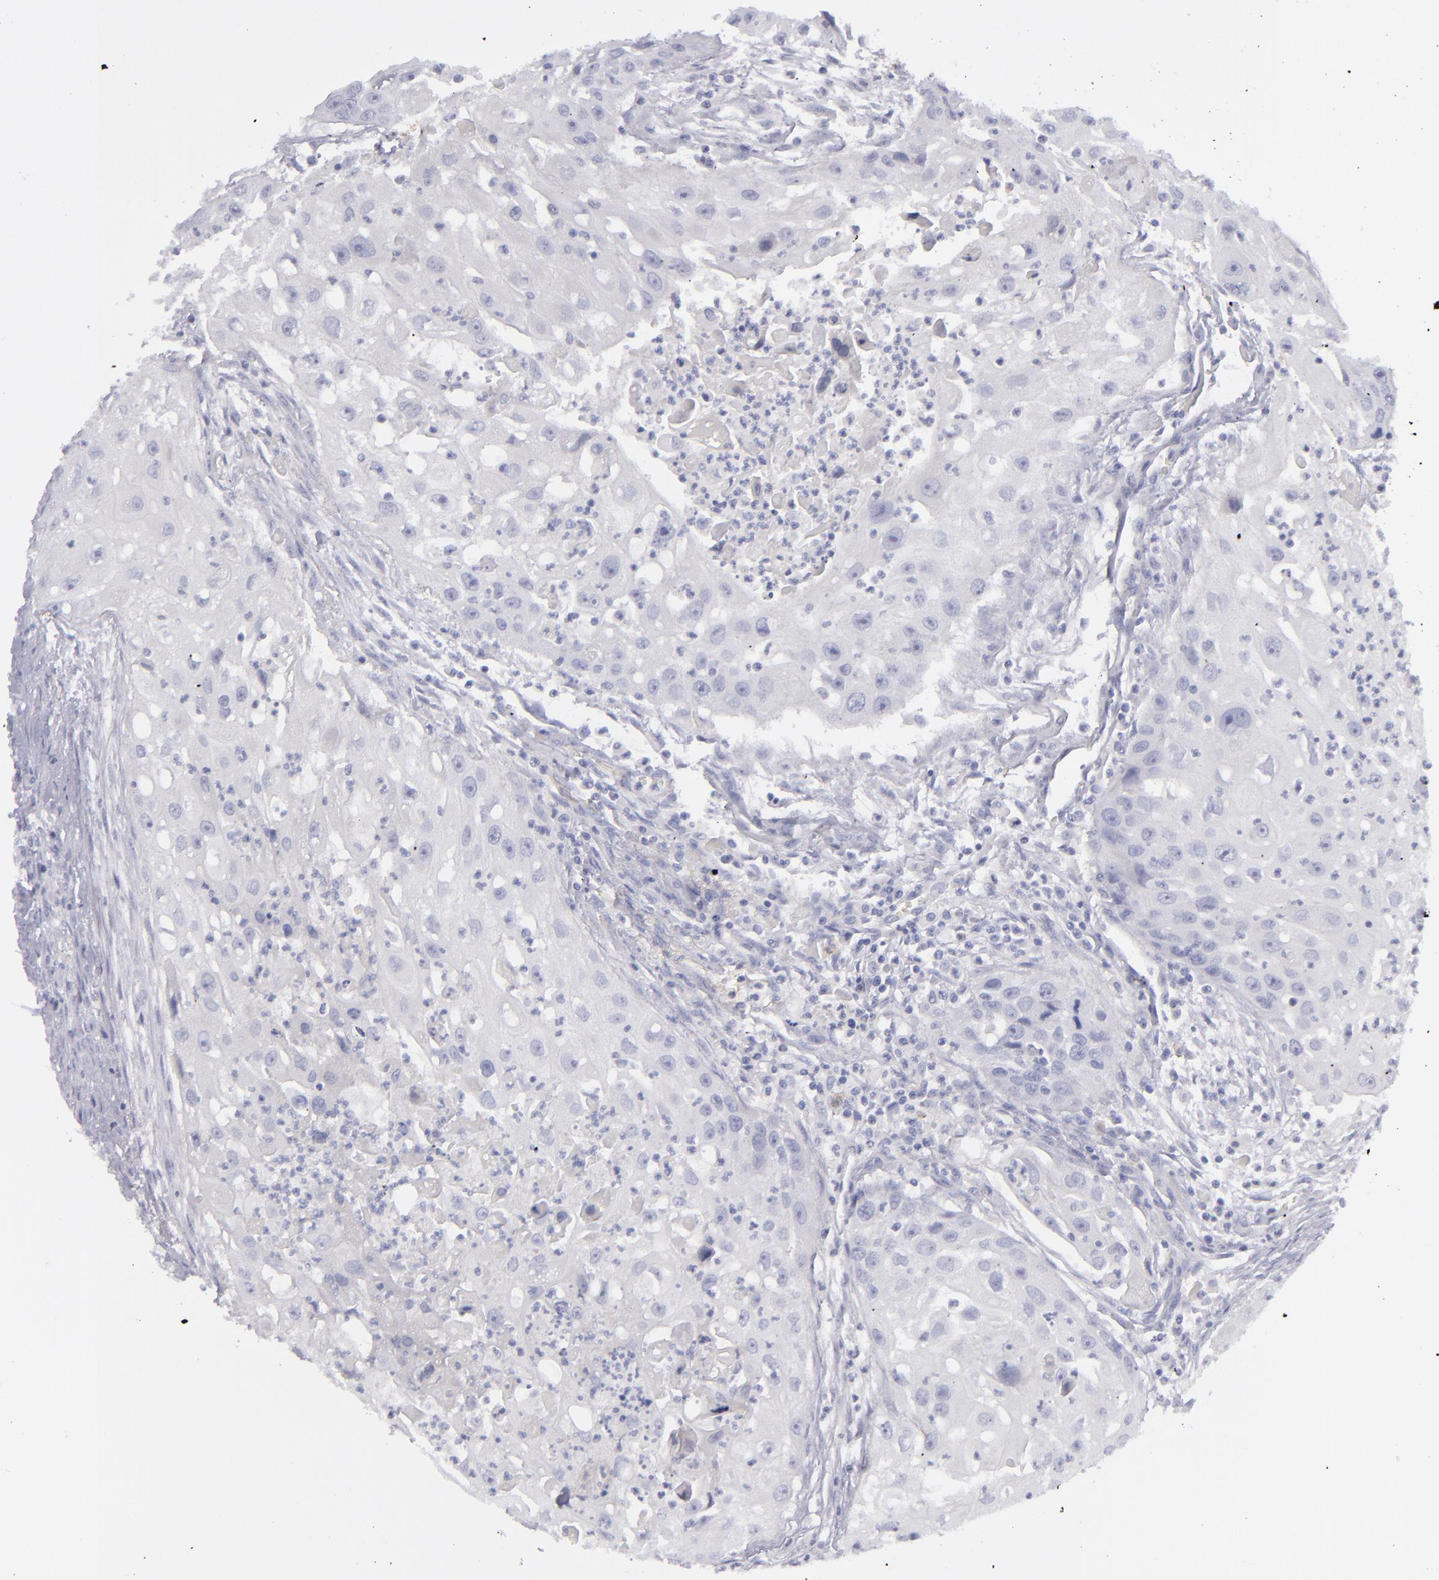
{"staining": {"intensity": "negative", "quantity": "none", "location": "none"}, "tissue": "head and neck cancer", "cell_type": "Tumor cells", "image_type": "cancer", "snomed": [{"axis": "morphology", "description": "Squamous cell carcinoma, NOS"}, {"axis": "topography", "description": "Head-Neck"}], "caption": "DAB immunohistochemical staining of head and neck cancer shows no significant positivity in tumor cells.", "gene": "CD22", "patient": {"sex": "male", "age": 64}}